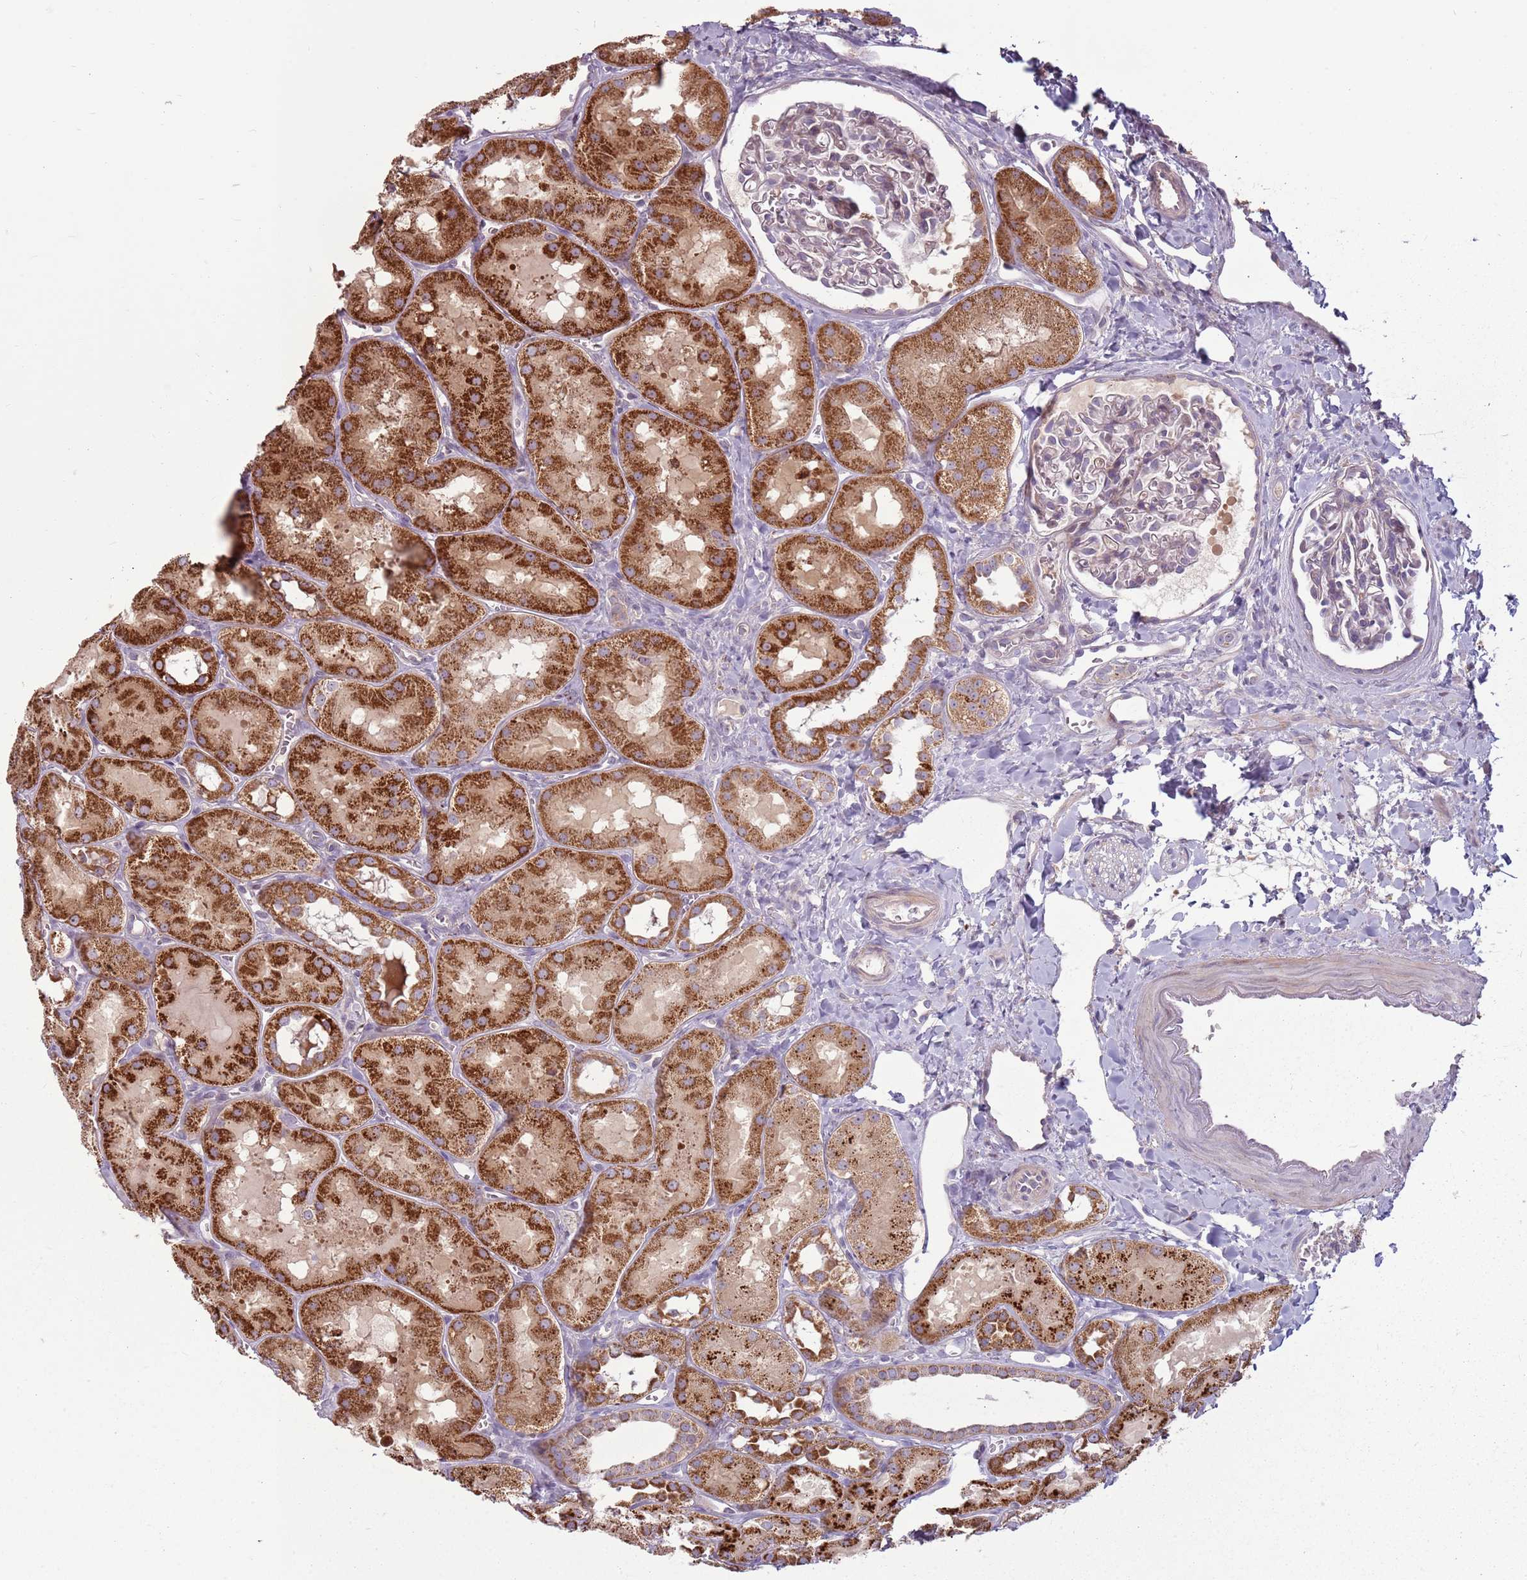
{"staining": {"intensity": "negative", "quantity": "none", "location": "none"}, "tissue": "kidney", "cell_type": "Cells in glomeruli", "image_type": "normal", "snomed": [{"axis": "morphology", "description": "Normal tissue, NOS"}, {"axis": "topography", "description": "Kidney"}, {"axis": "topography", "description": "Urinary bladder"}], "caption": "Human kidney stained for a protein using immunohistochemistry reveals no expression in cells in glomeruli.", "gene": "ZNF530", "patient": {"sex": "male", "age": 16}}